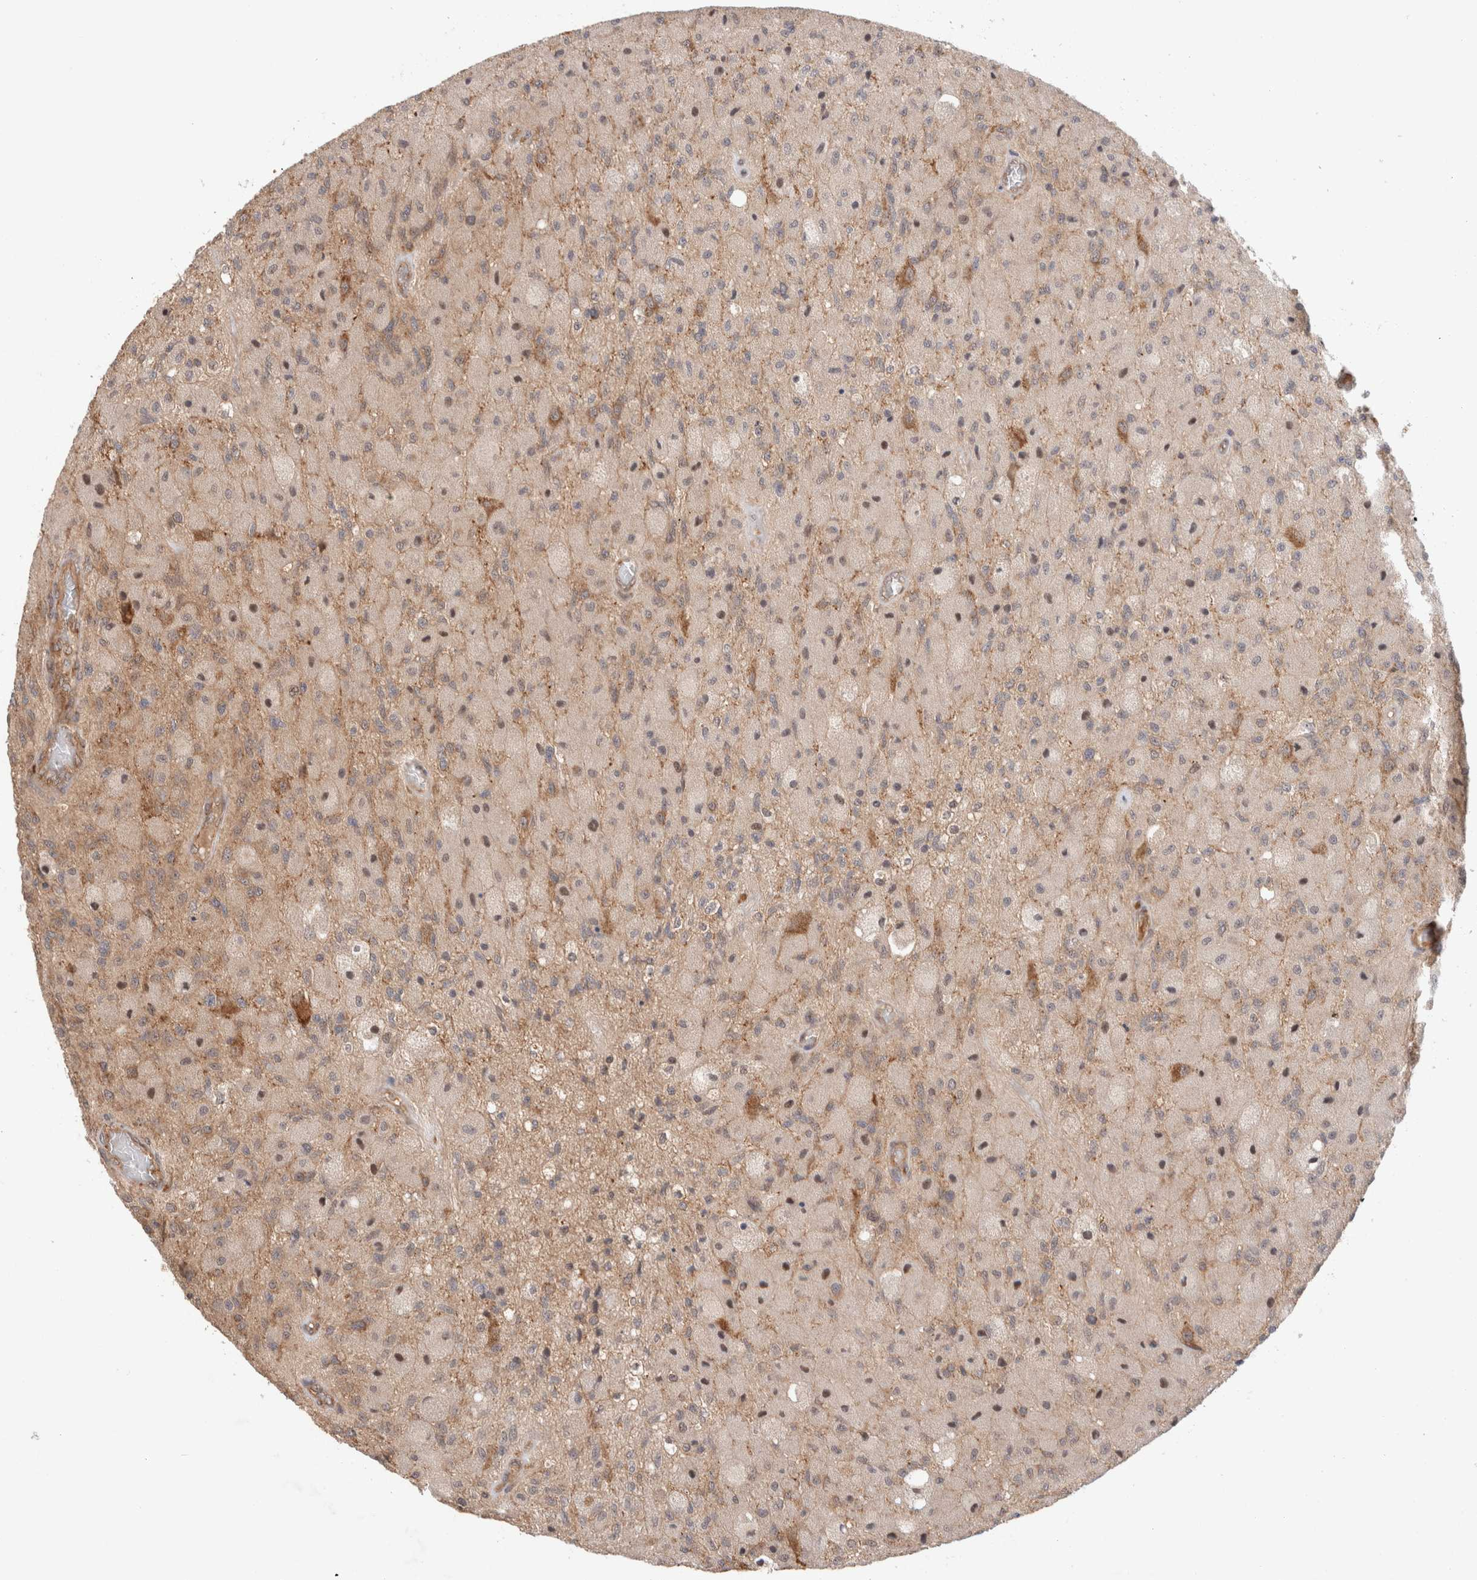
{"staining": {"intensity": "weak", "quantity": "25%-75%", "location": "cytoplasmic/membranous,nuclear"}, "tissue": "glioma", "cell_type": "Tumor cells", "image_type": "cancer", "snomed": [{"axis": "morphology", "description": "Normal tissue, NOS"}, {"axis": "morphology", "description": "Glioma, malignant, High grade"}, {"axis": "topography", "description": "Cerebral cortex"}], "caption": "Glioma tissue shows weak cytoplasmic/membranous and nuclear staining in about 25%-75% of tumor cells, visualized by immunohistochemistry.", "gene": "SIKE1", "patient": {"sex": "male", "age": 77}}